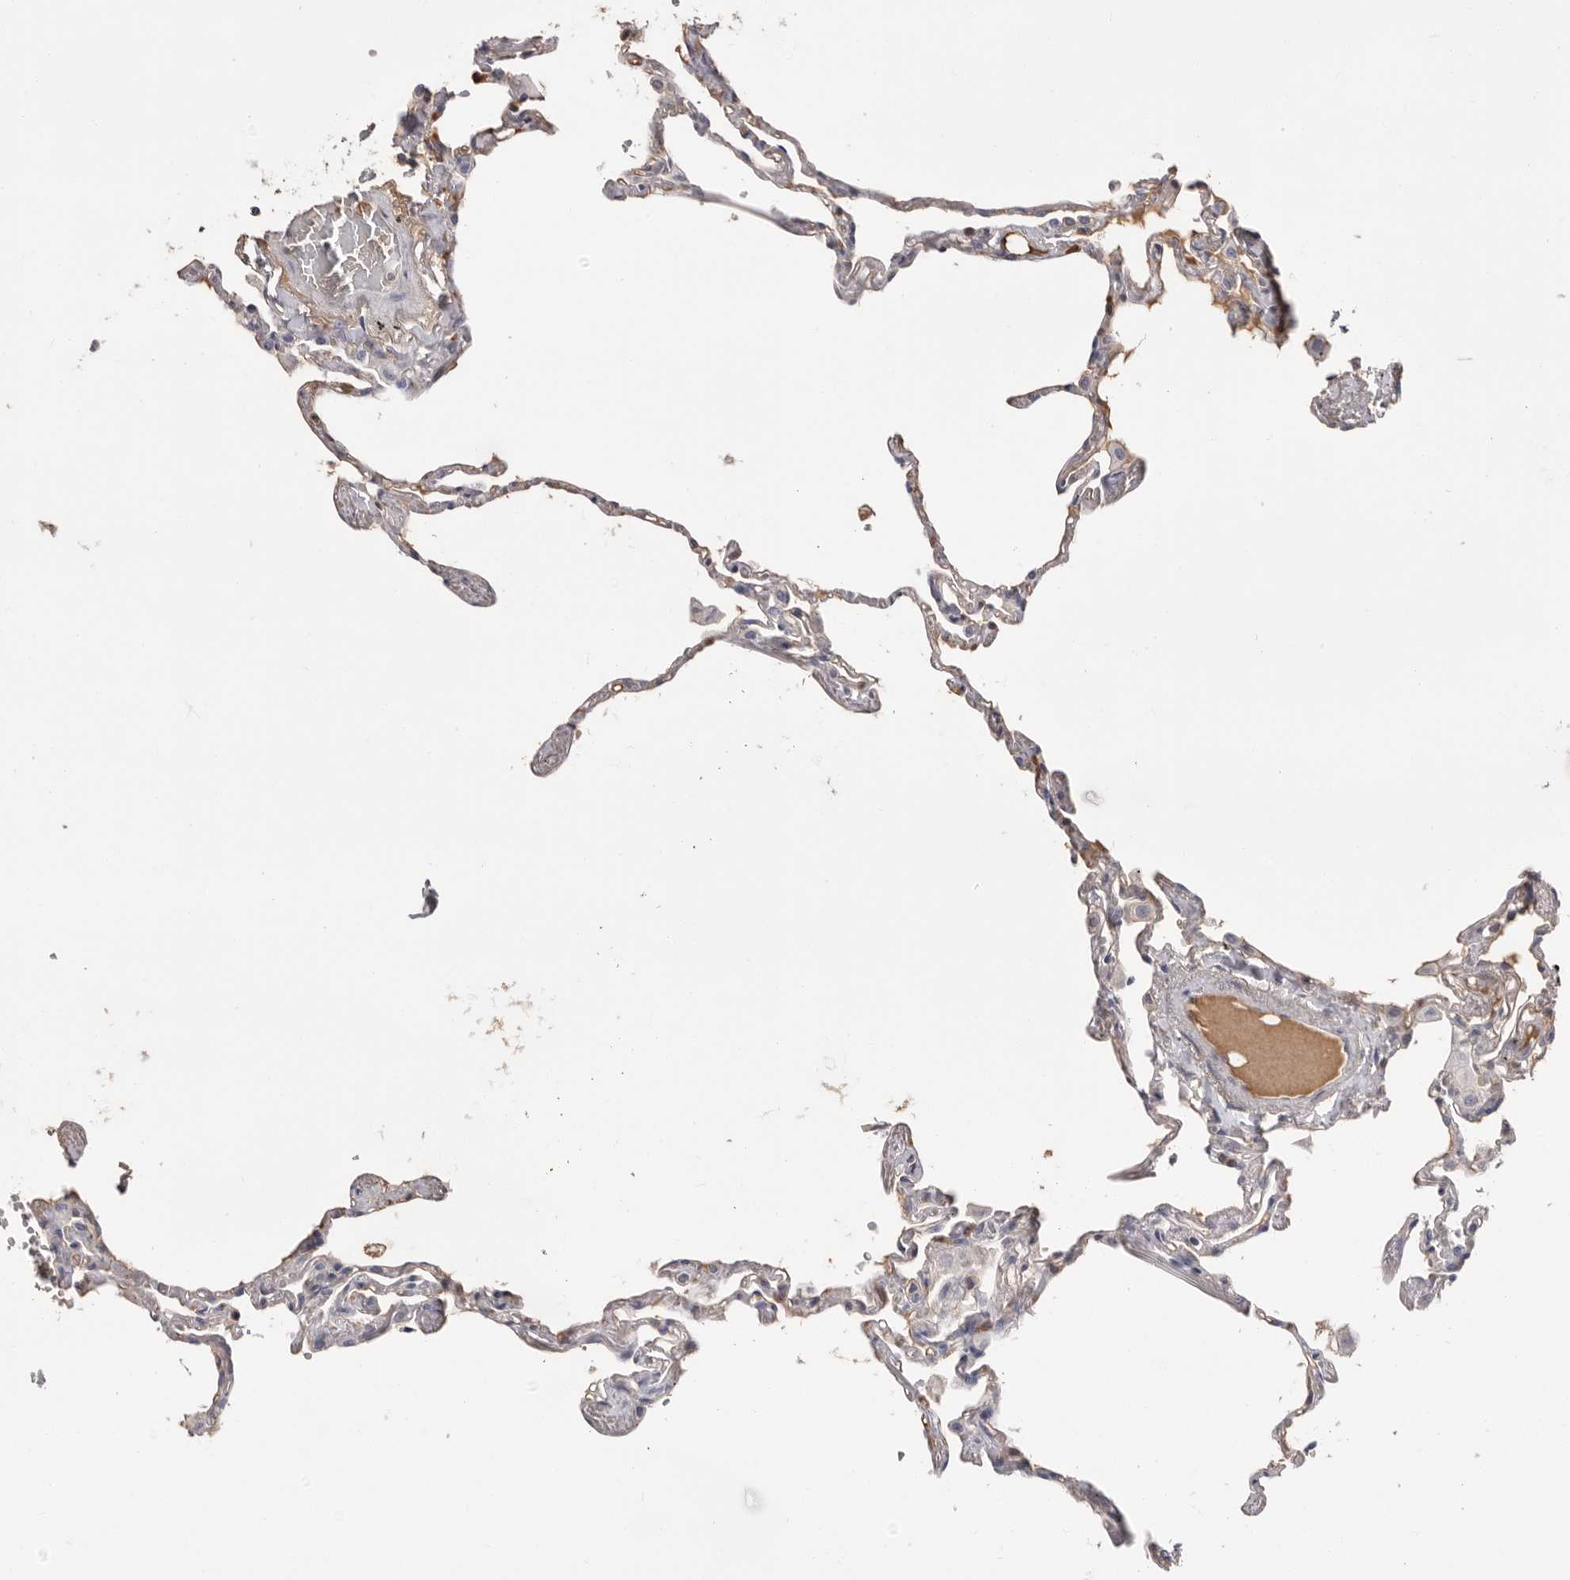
{"staining": {"intensity": "negative", "quantity": "none", "location": "none"}, "tissue": "lung", "cell_type": "Alveolar cells", "image_type": "normal", "snomed": [{"axis": "morphology", "description": "Normal tissue, NOS"}, {"axis": "topography", "description": "Lung"}], "caption": "There is no significant staining in alveolar cells of lung. (DAB (3,3'-diaminobenzidine) immunohistochemistry (IHC), high magnification).", "gene": "APOA2", "patient": {"sex": "female", "age": 67}}